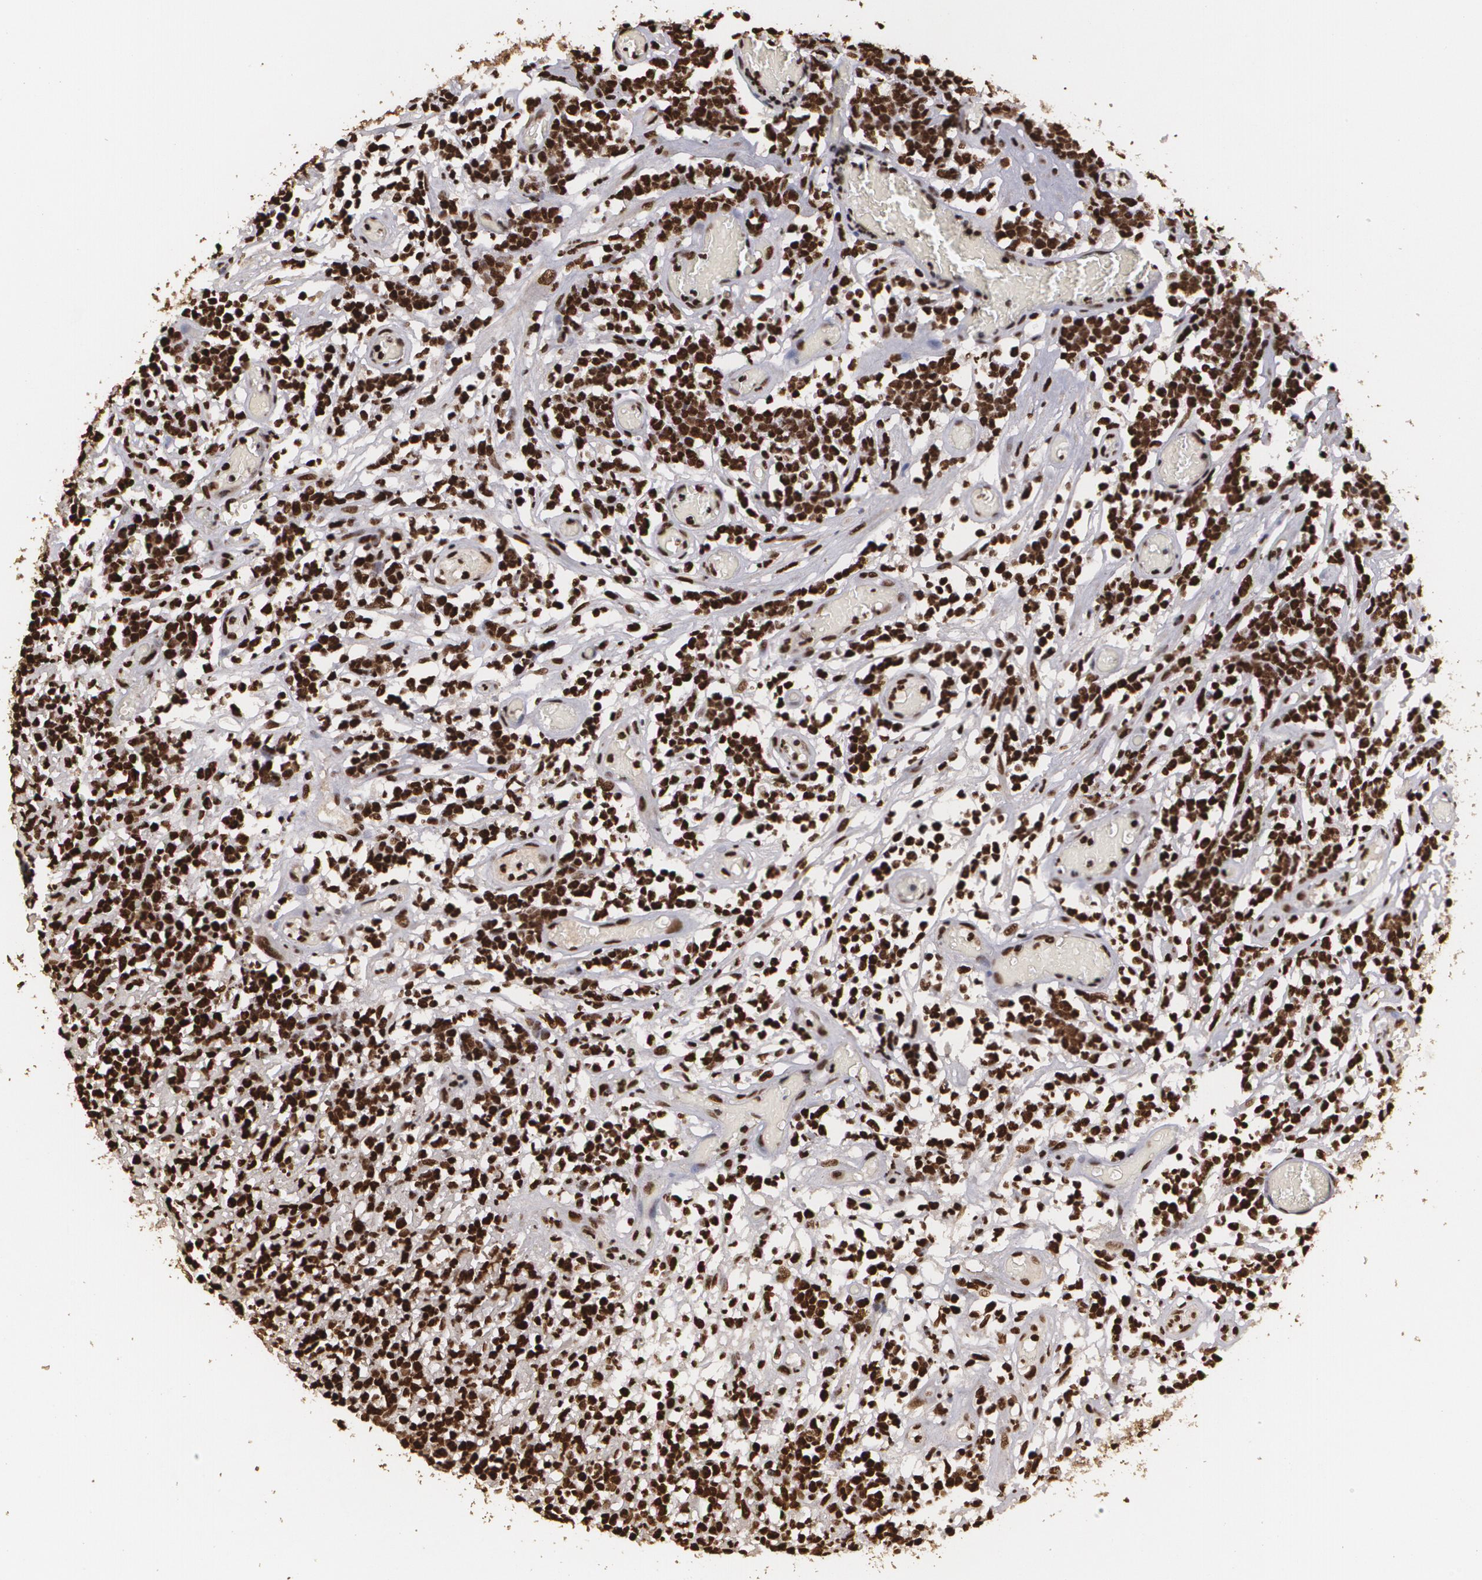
{"staining": {"intensity": "strong", "quantity": ">75%", "location": "nuclear"}, "tissue": "lymphoma", "cell_type": "Tumor cells", "image_type": "cancer", "snomed": [{"axis": "morphology", "description": "Malignant lymphoma, non-Hodgkin's type, High grade"}, {"axis": "topography", "description": "Colon"}], "caption": "Lymphoma was stained to show a protein in brown. There is high levels of strong nuclear positivity in approximately >75% of tumor cells.", "gene": "RCOR1", "patient": {"sex": "male", "age": 82}}